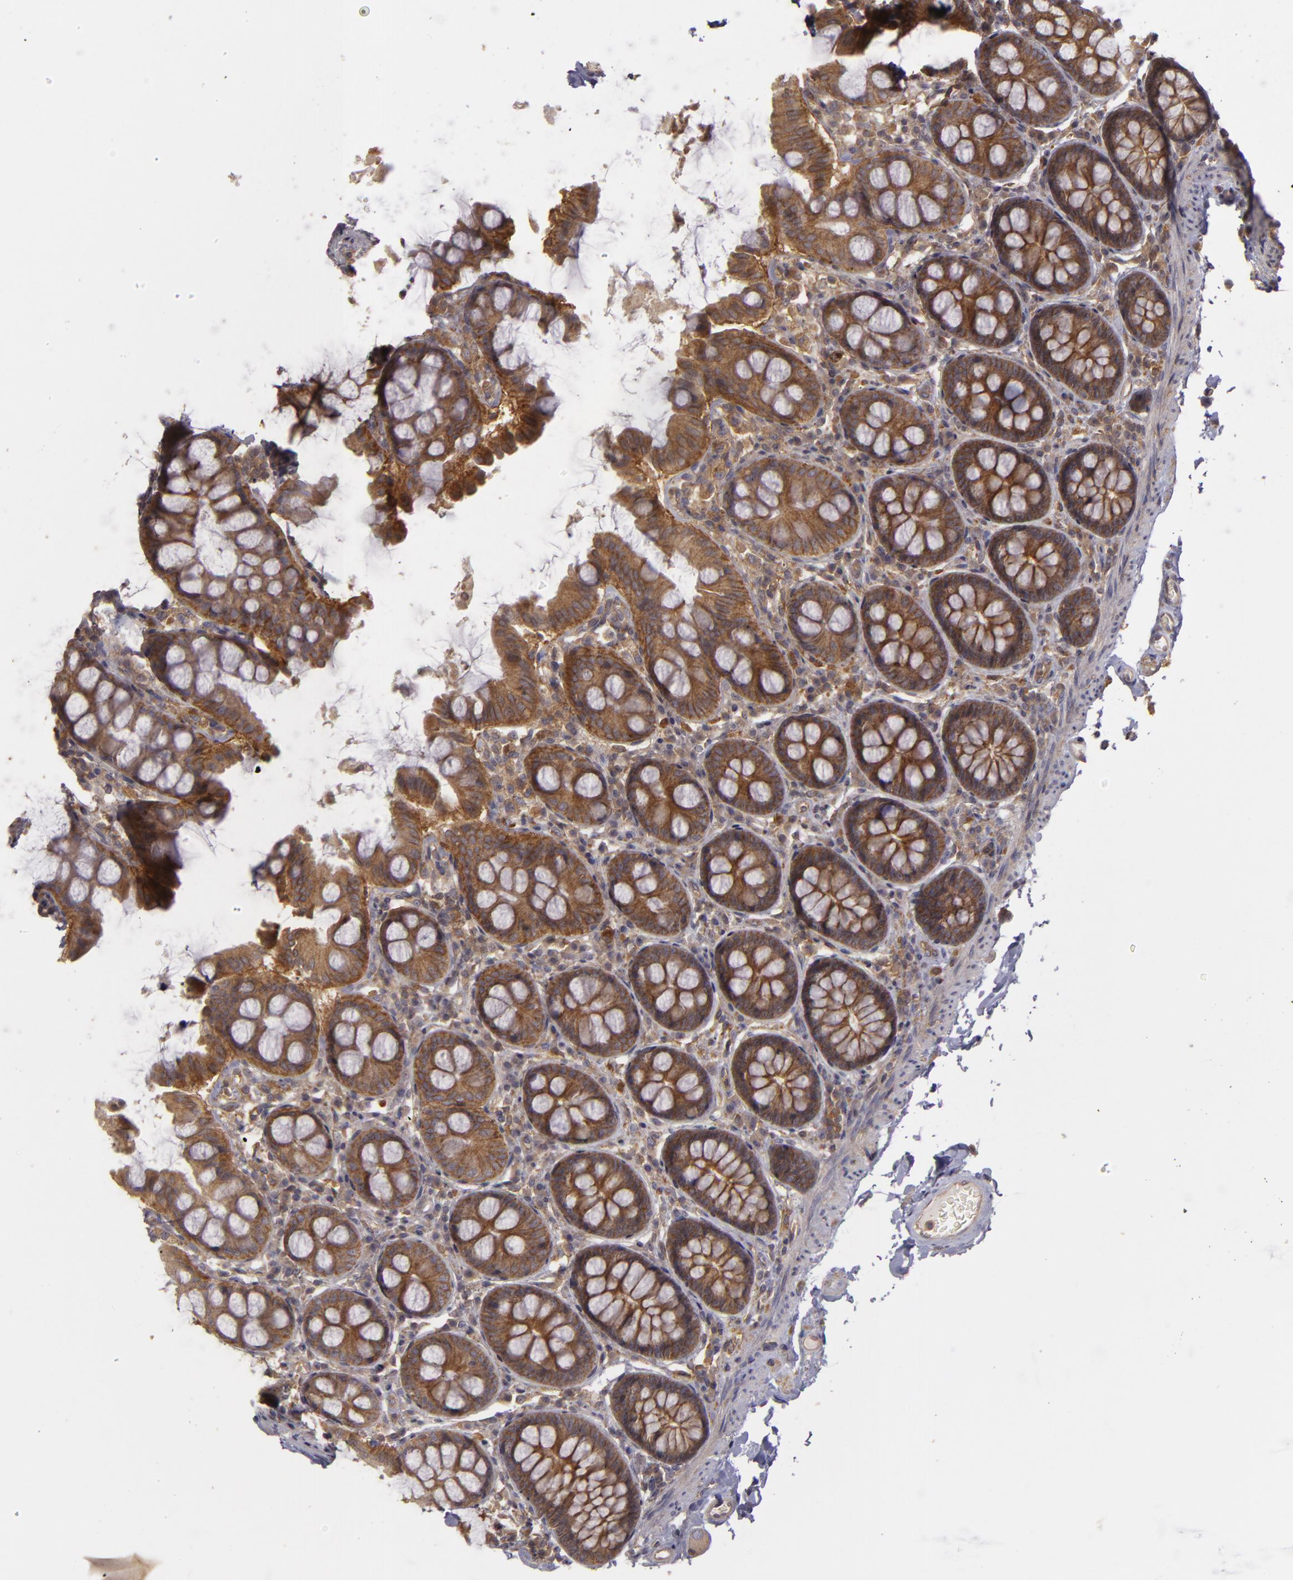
{"staining": {"intensity": "moderate", "quantity": ">75%", "location": "cytoplasmic/membranous"}, "tissue": "colon", "cell_type": "Endothelial cells", "image_type": "normal", "snomed": [{"axis": "morphology", "description": "Normal tissue, NOS"}, {"axis": "topography", "description": "Colon"}], "caption": "A brown stain labels moderate cytoplasmic/membranous expression of a protein in endothelial cells of normal human colon.", "gene": "HRAS", "patient": {"sex": "female", "age": 61}}